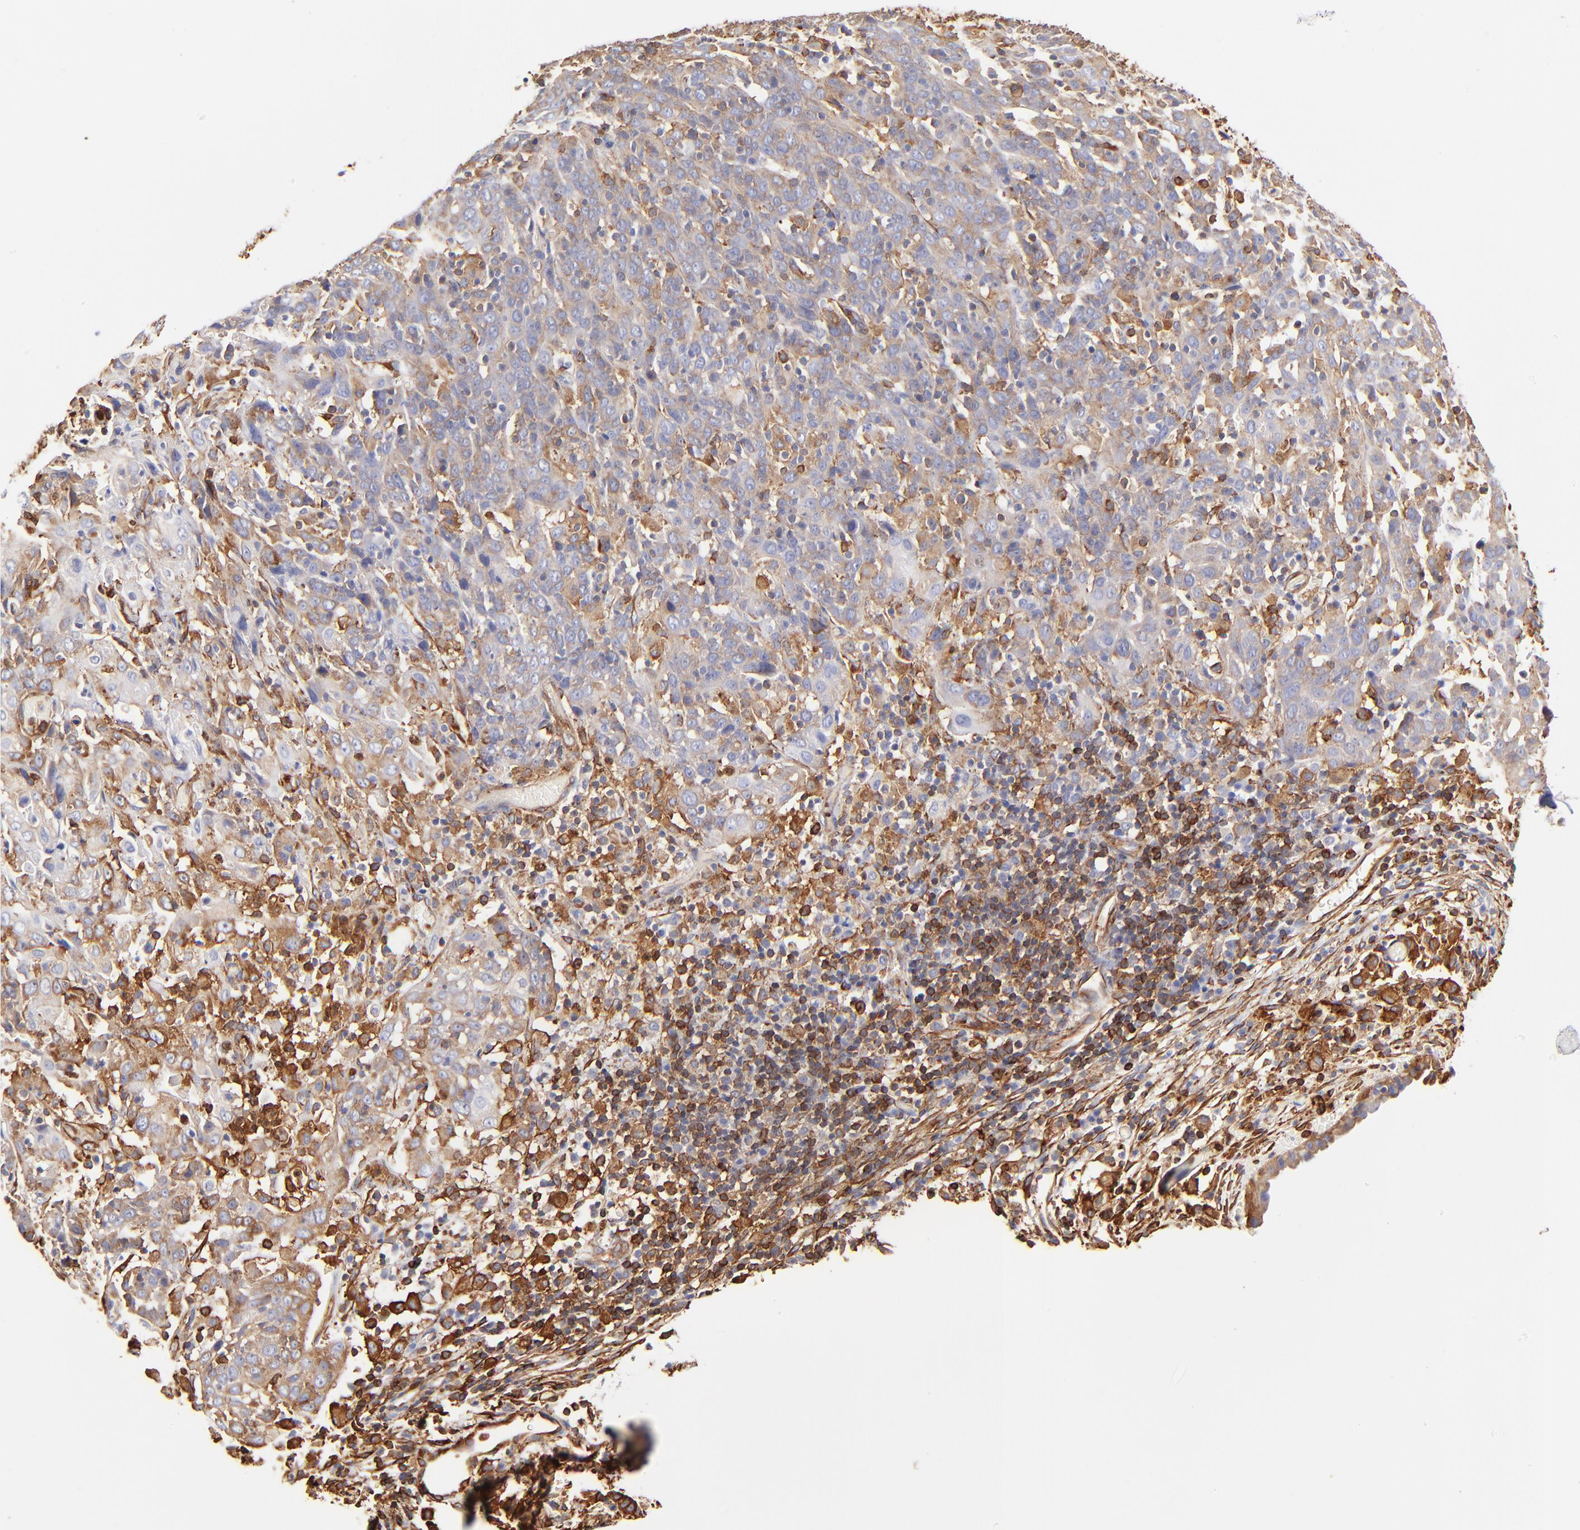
{"staining": {"intensity": "moderate", "quantity": ">75%", "location": "cytoplasmic/membranous"}, "tissue": "cervical cancer", "cell_type": "Tumor cells", "image_type": "cancer", "snomed": [{"axis": "morphology", "description": "Normal tissue, NOS"}, {"axis": "morphology", "description": "Squamous cell carcinoma, NOS"}, {"axis": "topography", "description": "Cervix"}], "caption": "A medium amount of moderate cytoplasmic/membranous positivity is present in about >75% of tumor cells in cervical cancer (squamous cell carcinoma) tissue.", "gene": "FLNA", "patient": {"sex": "female", "age": 67}}